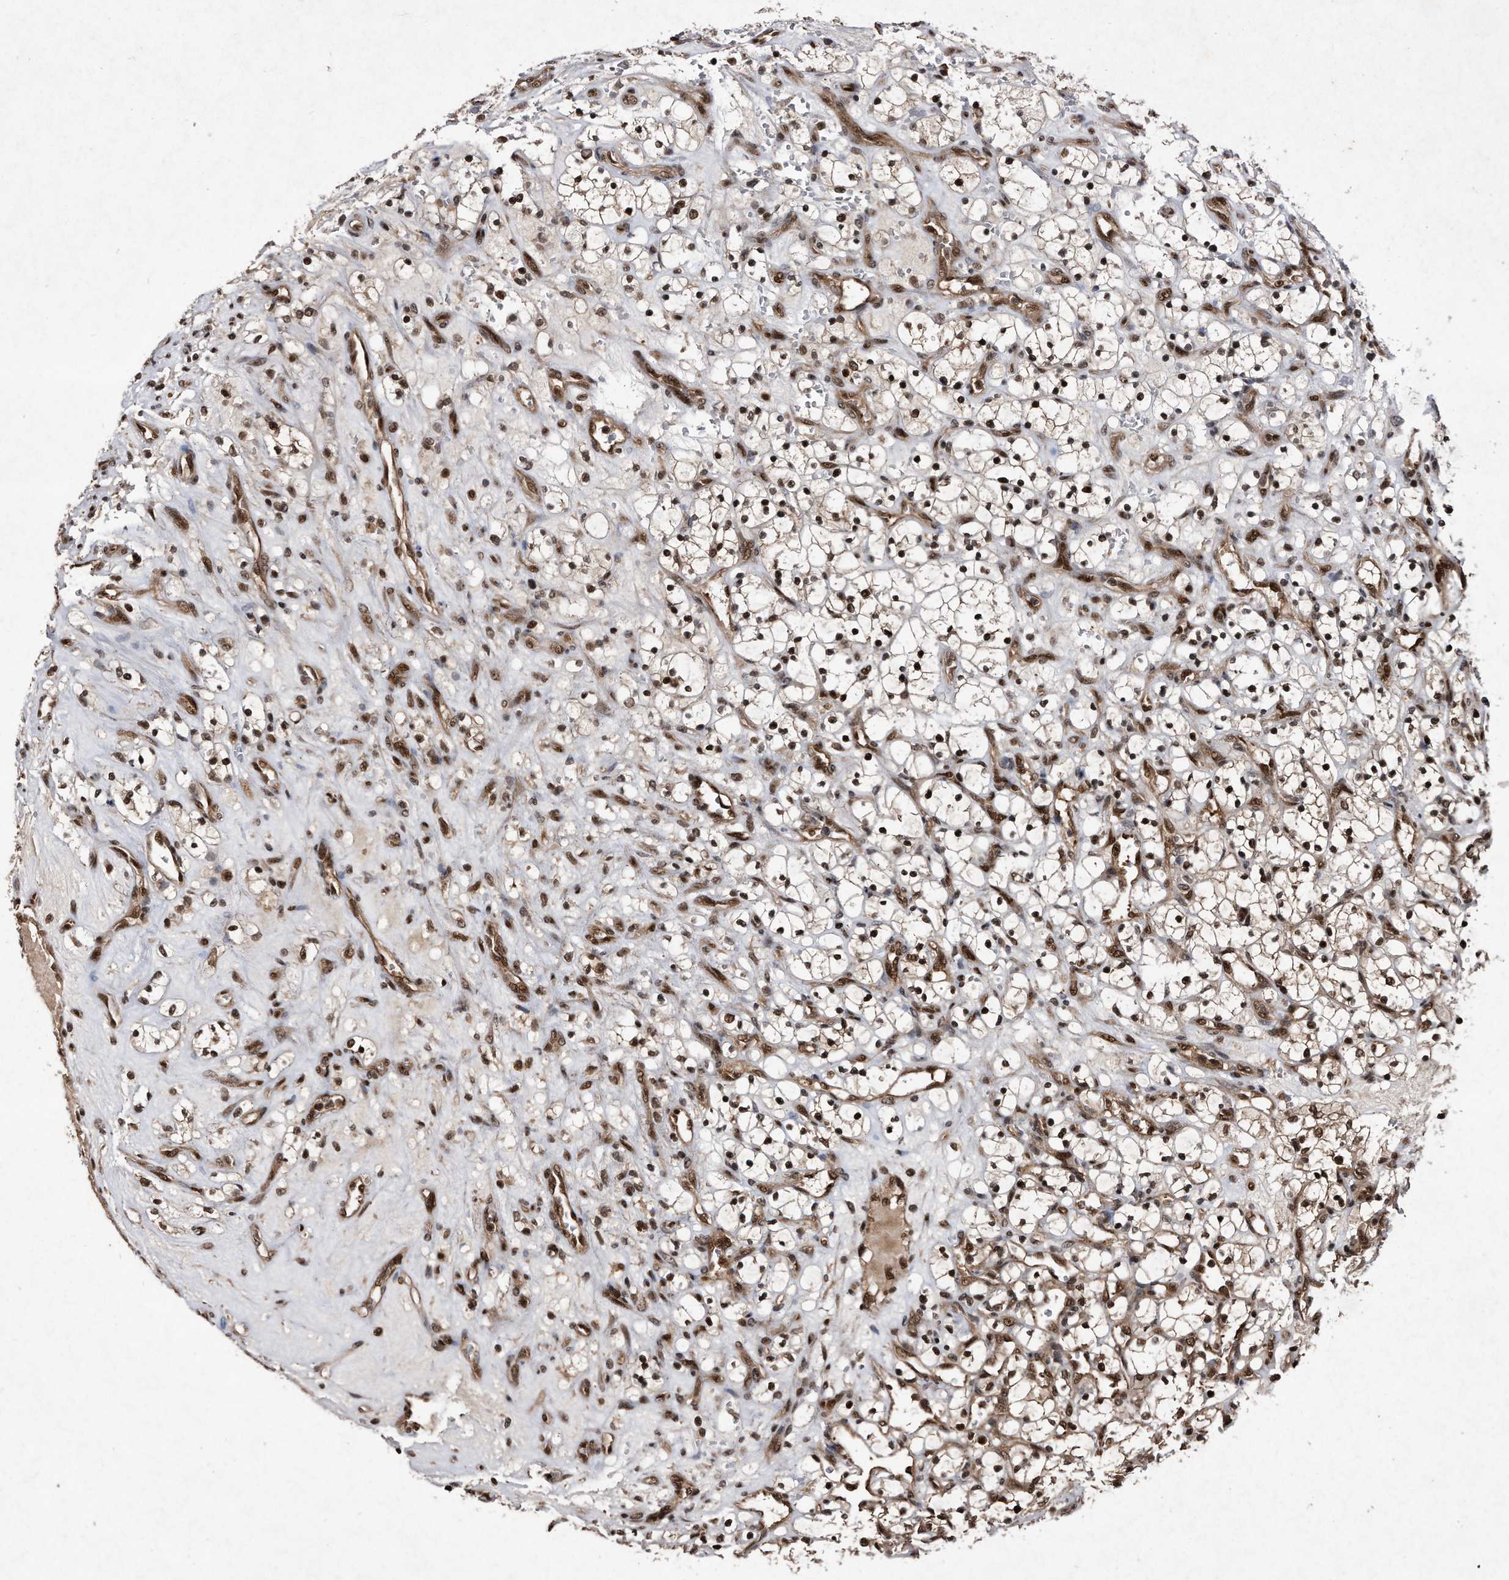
{"staining": {"intensity": "moderate", "quantity": ">75%", "location": "cytoplasmic/membranous,nuclear"}, "tissue": "renal cancer", "cell_type": "Tumor cells", "image_type": "cancer", "snomed": [{"axis": "morphology", "description": "Adenocarcinoma, NOS"}, {"axis": "topography", "description": "Kidney"}], "caption": "Renal cancer stained for a protein (brown) reveals moderate cytoplasmic/membranous and nuclear positive staining in about >75% of tumor cells.", "gene": "RAD23B", "patient": {"sex": "female", "age": 69}}